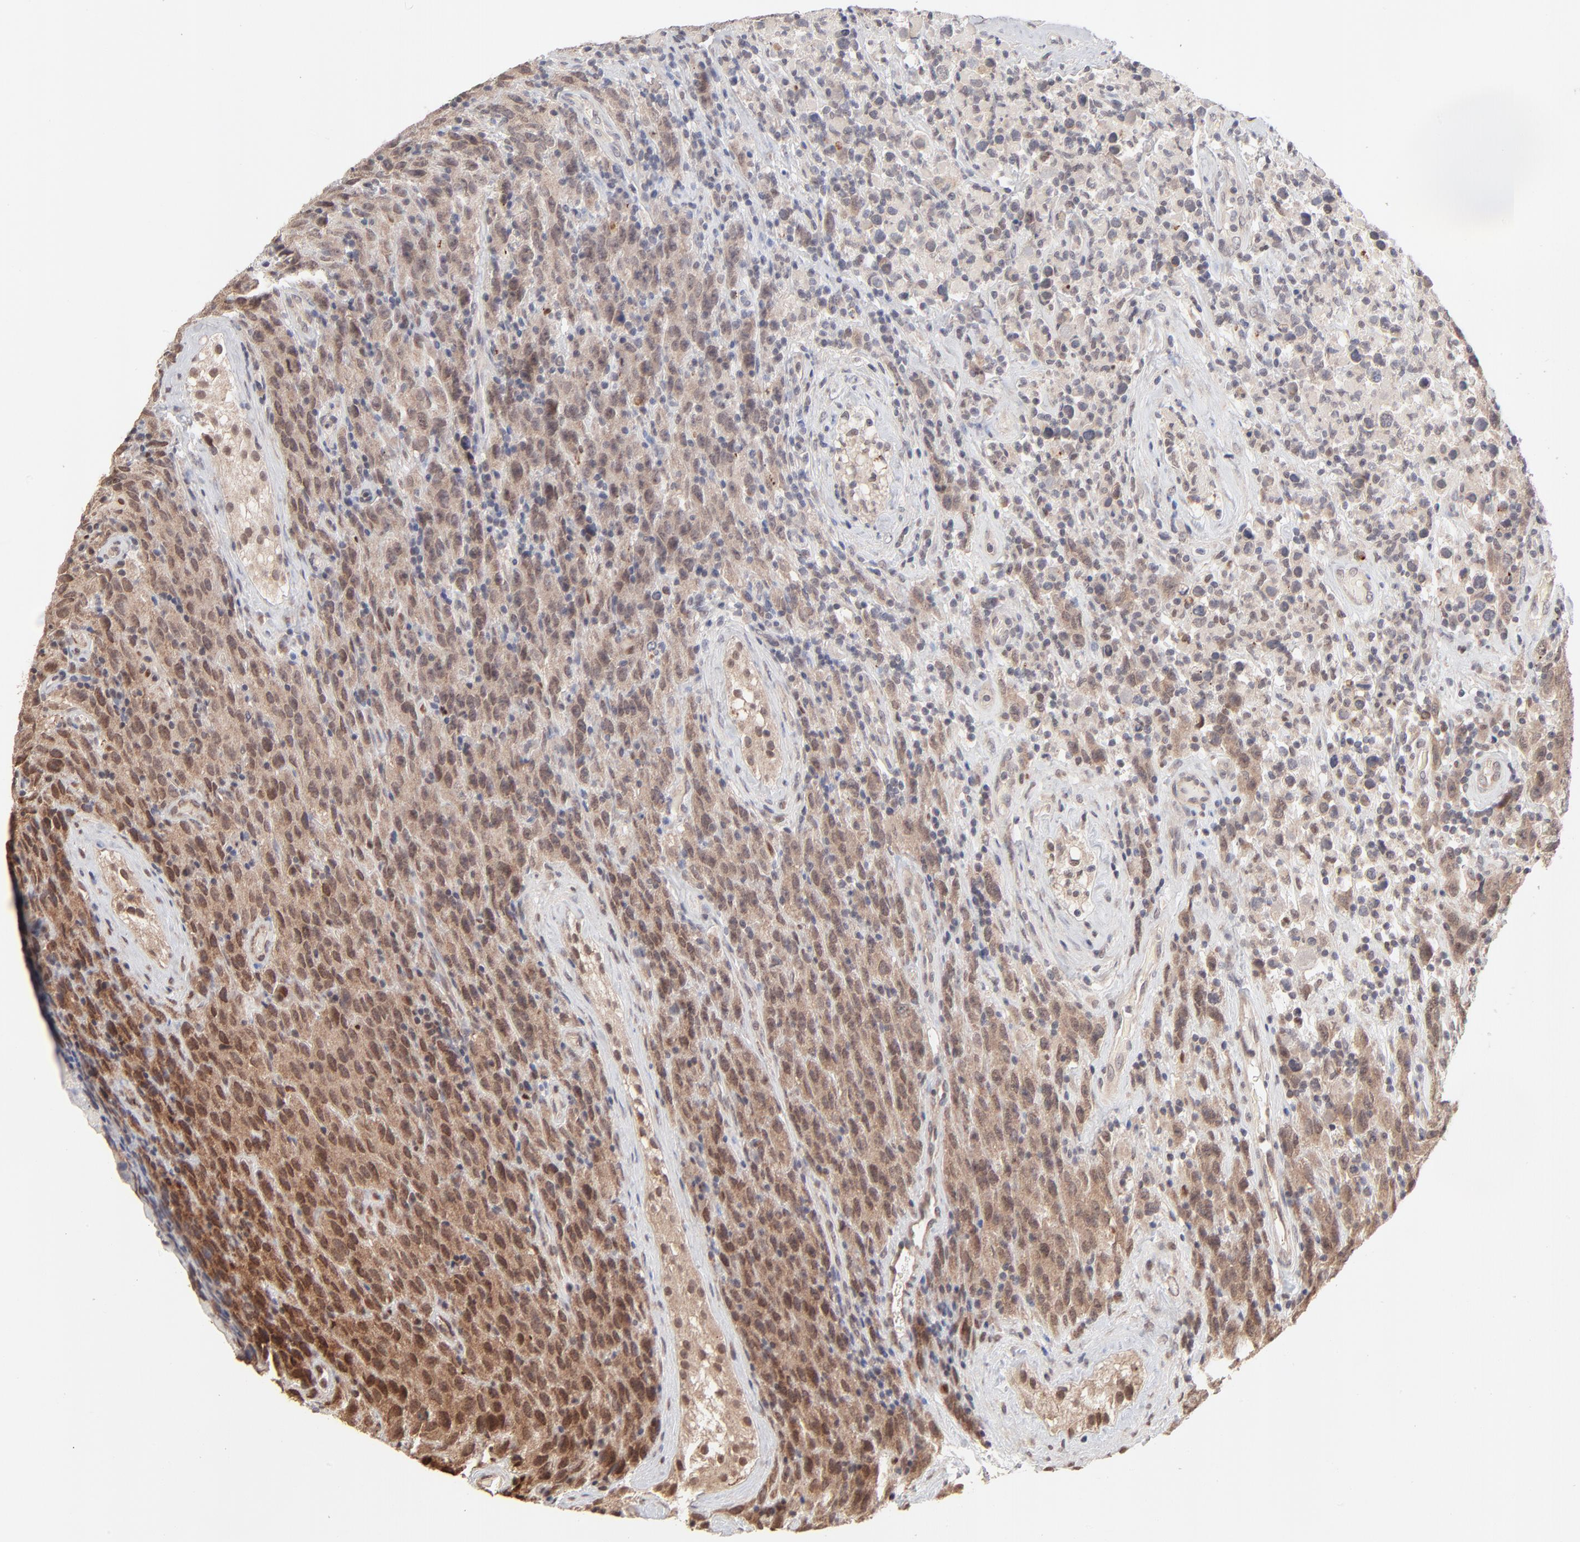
{"staining": {"intensity": "moderate", "quantity": ">75%", "location": "cytoplasmic/membranous"}, "tissue": "testis cancer", "cell_type": "Tumor cells", "image_type": "cancer", "snomed": [{"axis": "morphology", "description": "Seminoma, NOS"}, {"axis": "topography", "description": "Testis"}], "caption": "Immunohistochemistry histopathology image of human testis cancer stained for a protein (brown), which reveals medium levels of moderate cytoplasmic/membranous staining in approximately >75% of tumor cells.", "gene": "MSL2", "patient": {"sex": "male", "age": 52}}